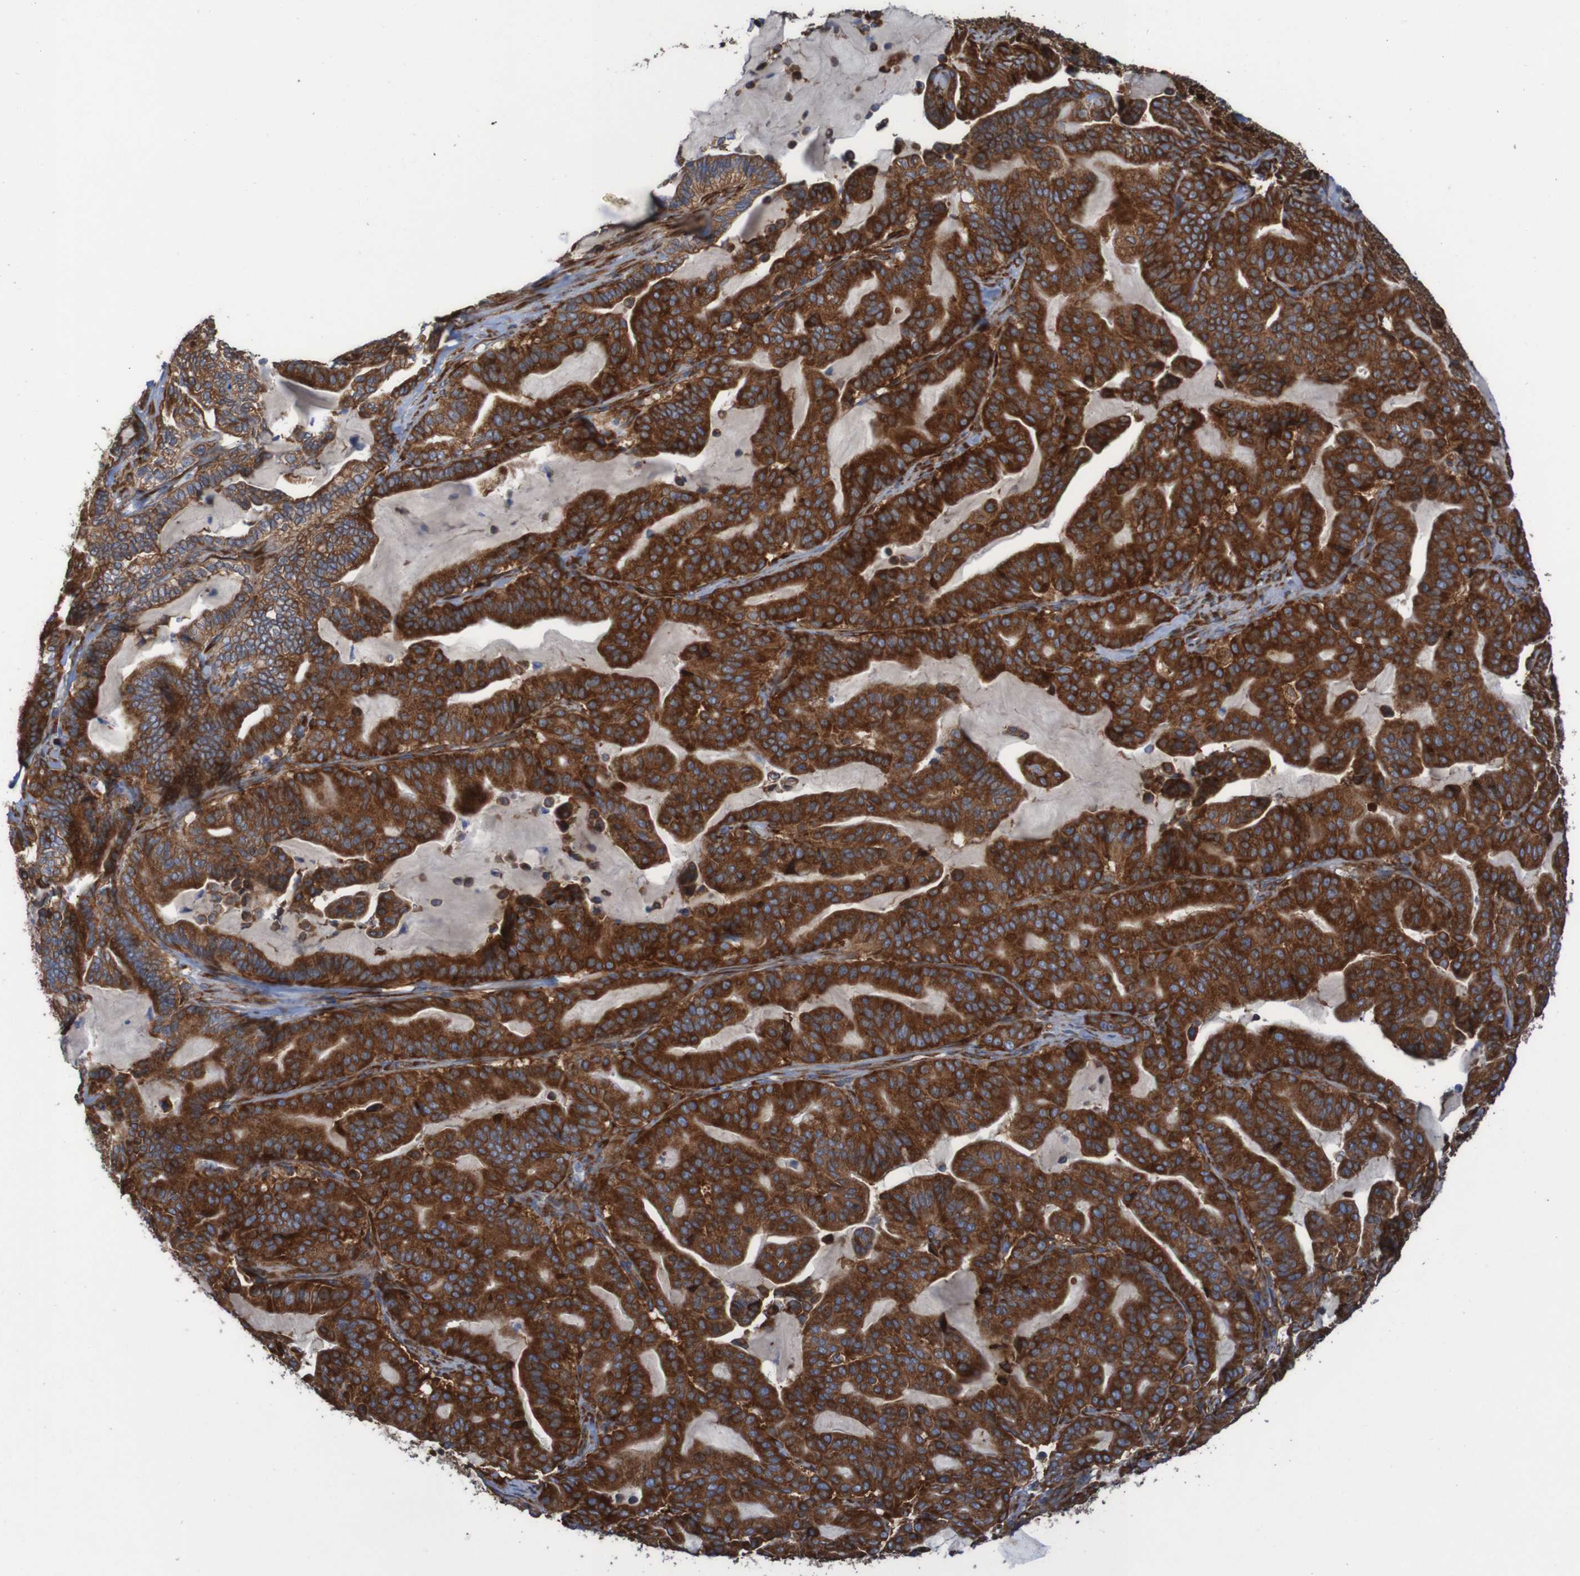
{"staining": {"intensity": "strong", "quantity": ">75%", "location": "cytoplasmic/membranous"}, "tissue": "pancreatic cancer", "cell_type": "Tumor cells", "image_type": "cancer", "snomed": [{"axis": "morphology", "description": "Adenocarcinoma, NOS"}, {"axis": "topography", "description": "Pancreas"}], "caption": "Pancreatic cancer (adenocarcinoma) stained with DAB immunohistochemistry reveals high levels of strong cytoplasmic/membranous staining in approximately >75% of tumor cells.", "gene": "RPL10", "patient": {"sex": "male", "age": 63}}